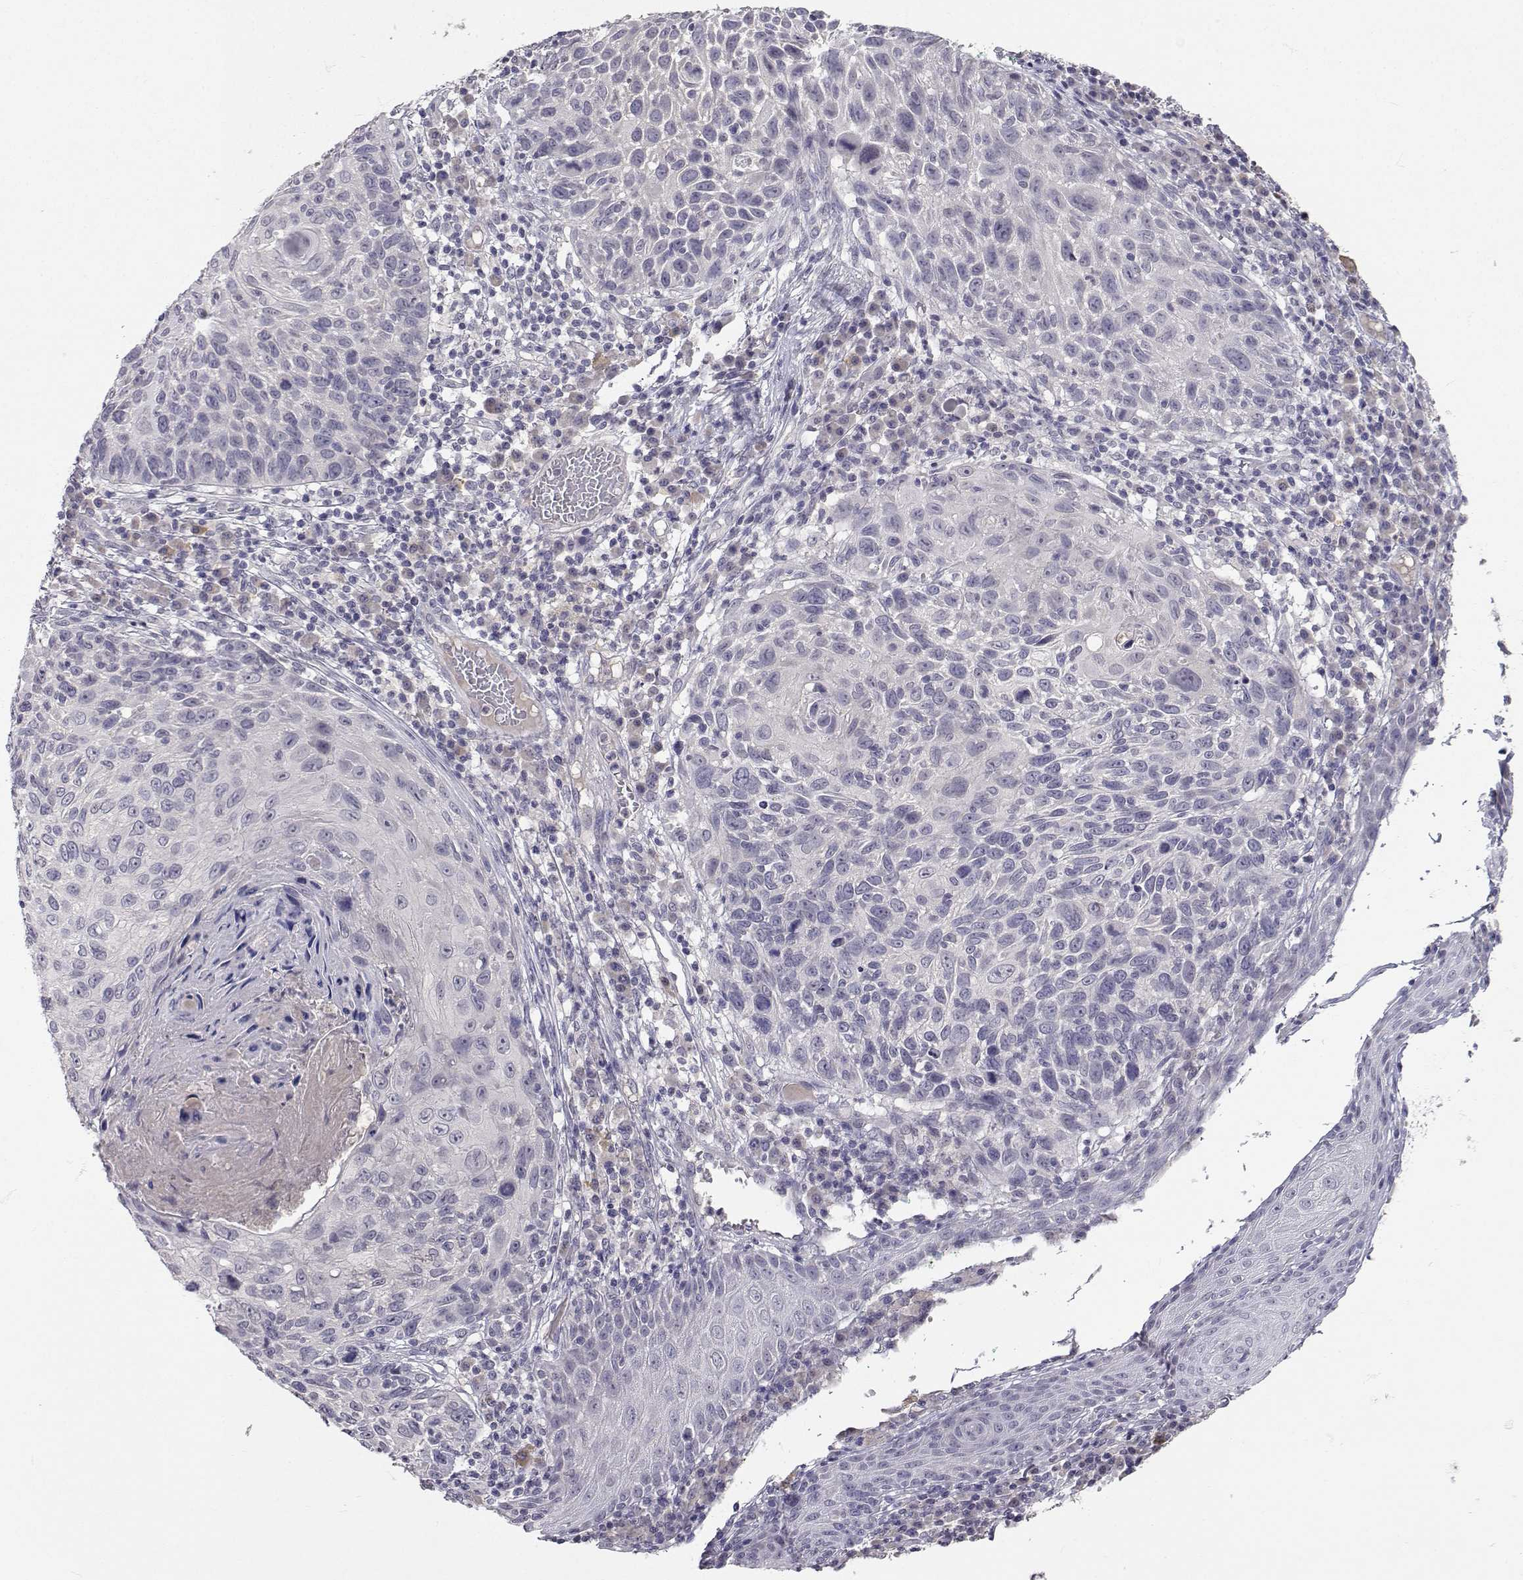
{"staining": {"intensity": "negative", "quantity": "none", "location": "none"}, "tissue": "skin cancer", "cell_type": "Tumor cells", "image_type": "cancer", "snomed": [{"axis": "morphology", "description": "Squamous cell carcinoma, NOS"}, {"axis": "topography", "description": "Skin"}], "caption": "Image shows no significant protein expression in tumor cells of squamous cell carcinoma (skin).", "gene": "SLC6A3", "patient": {"sex": "male", "age": 92}}